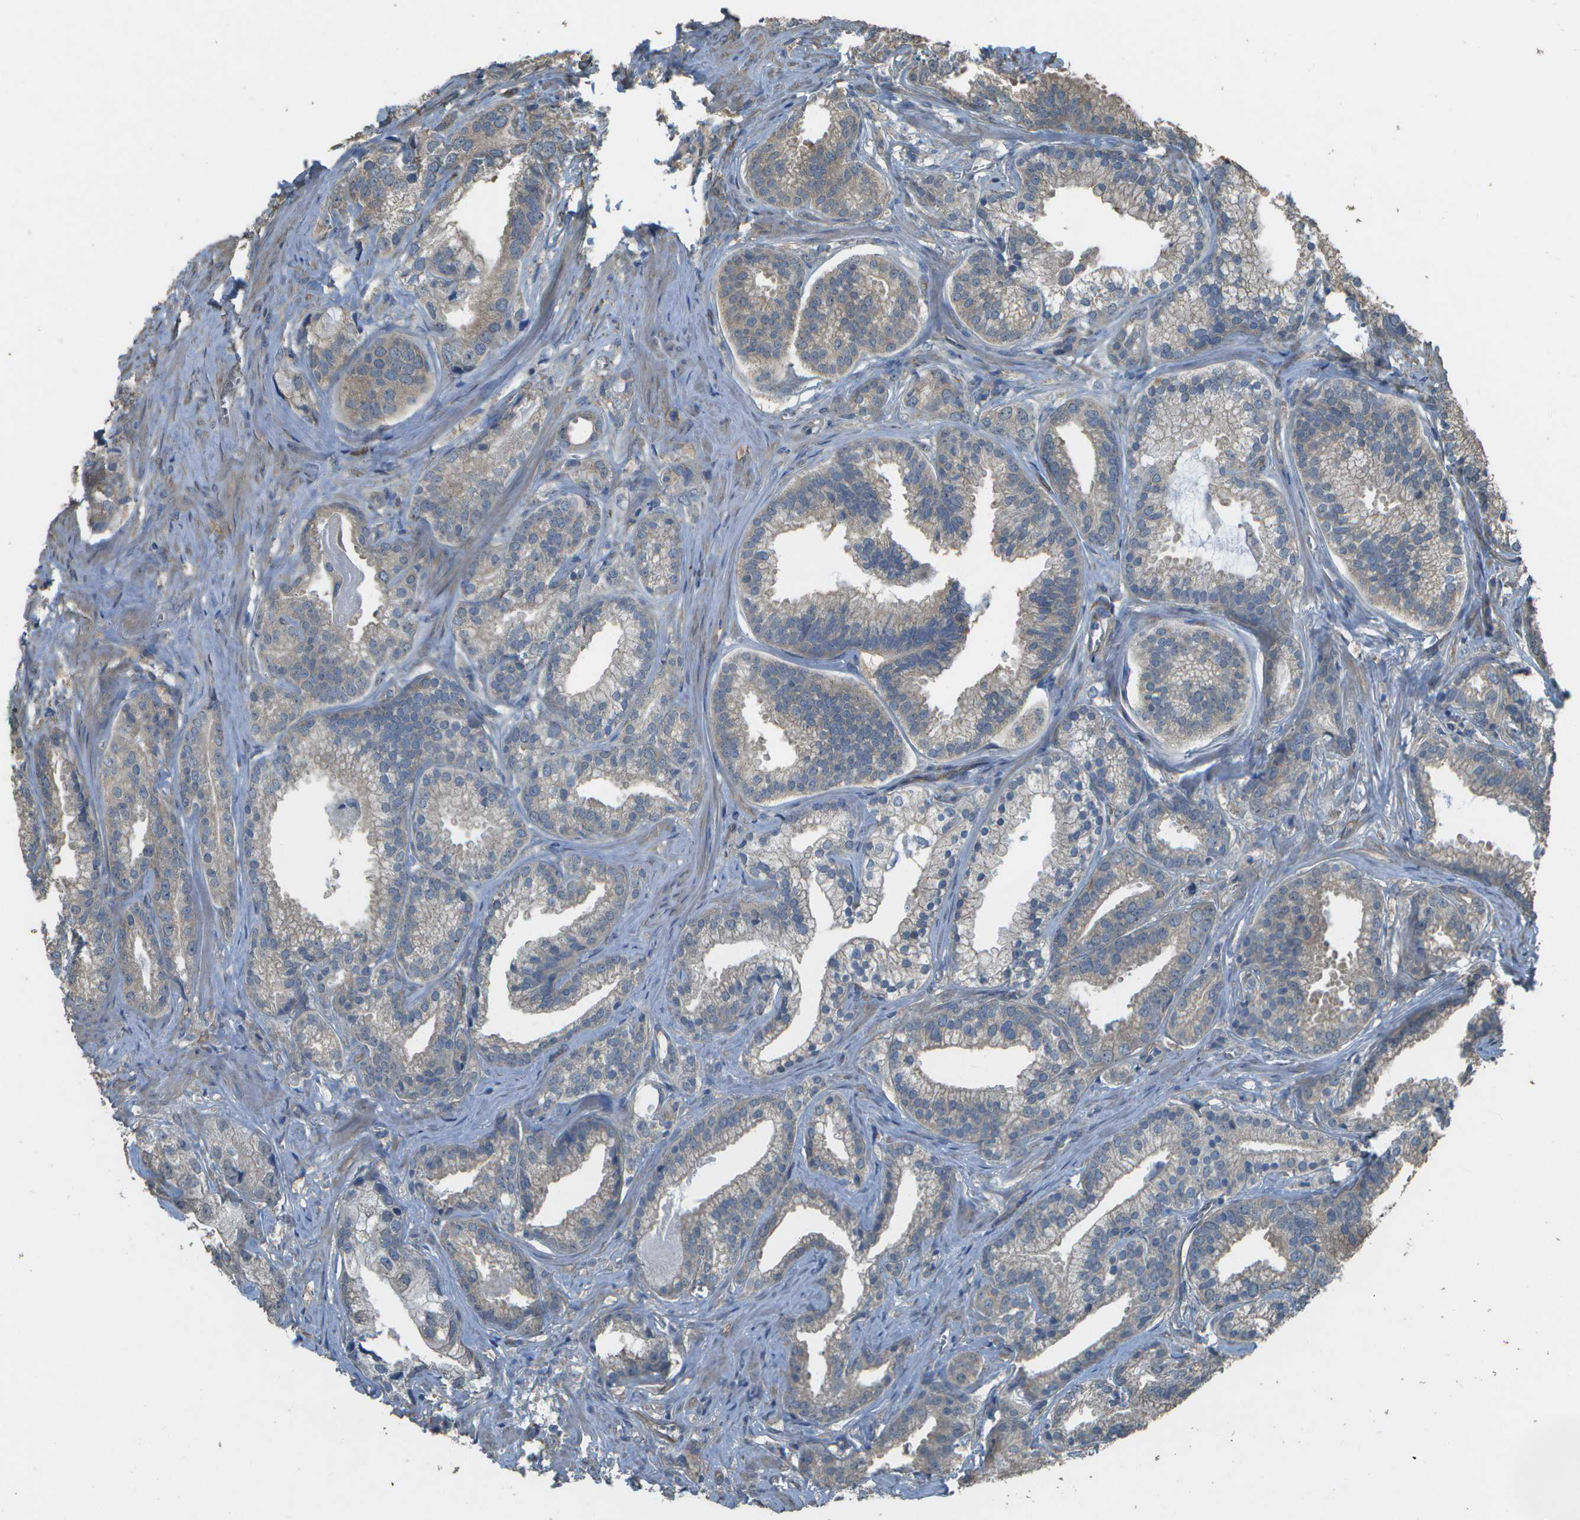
{"staining": {"intensity": "weak", "quantity": "25%-75%", "location": "cytoplasmic/membranous"}, "tissue": "prostate cancer", "cell_type": "Tumor cells", "image_type": "cancer", "snomed": [{"axis": "morphology", "description": "Adenocarcinoma, Low grade"}, {"axis": "topography", "description": "Prostate"}], "caption": "Immunohistochemical staining of prostate cancer (low-grade adenocarcinoma) exhibits low levels of weak cytoplasmic/membranous protein expression in about 25%-75% of tumor cells.", "gene": "CLNS1A", "patient": {"sex": "male", "age": 59}}